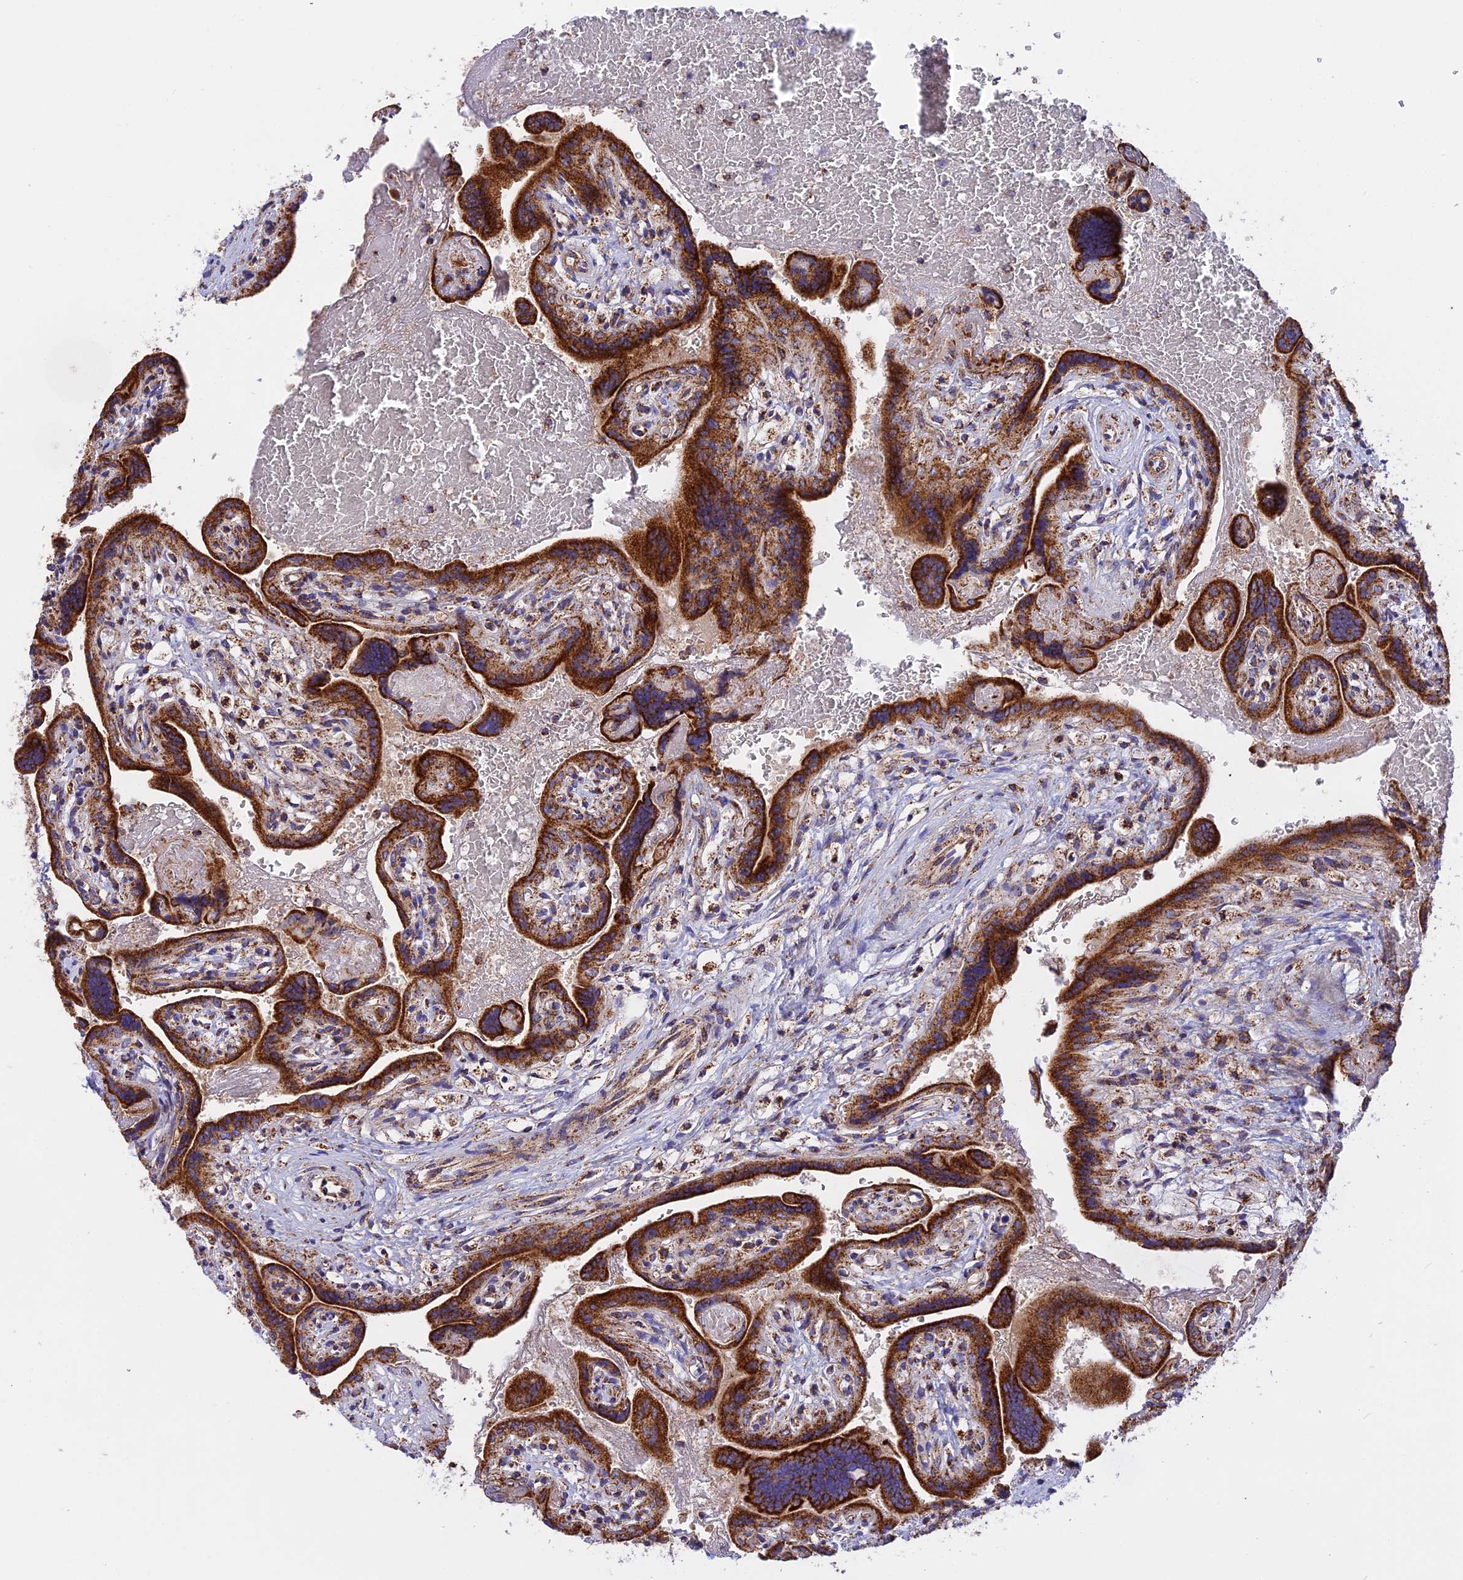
{"staining": {"intensity": "strong", "quantity": ">75%", "location": "cytoplasmic/membranous"}, "tissue": "placenta", "cell_type": "Trophoblastic cells", "image_type": "normal", "snomed": [{"axis": "morphology", "description": "Normal tissue, NOS"}, {"axis": "topography", "description": "Placenta"}], "caption": "Immunohistochemistry photomicrograph of benign placenta: human placenta stained using immunohistochemistry displays high levels of strong protein expression localized specifically in the cytoplasmic/membranous of trophoblastic cells, appearing as a cytoplasmic/membranous brown color.", "gene": "UQCRB", "patient": {"sex": "female", "age": 37}}